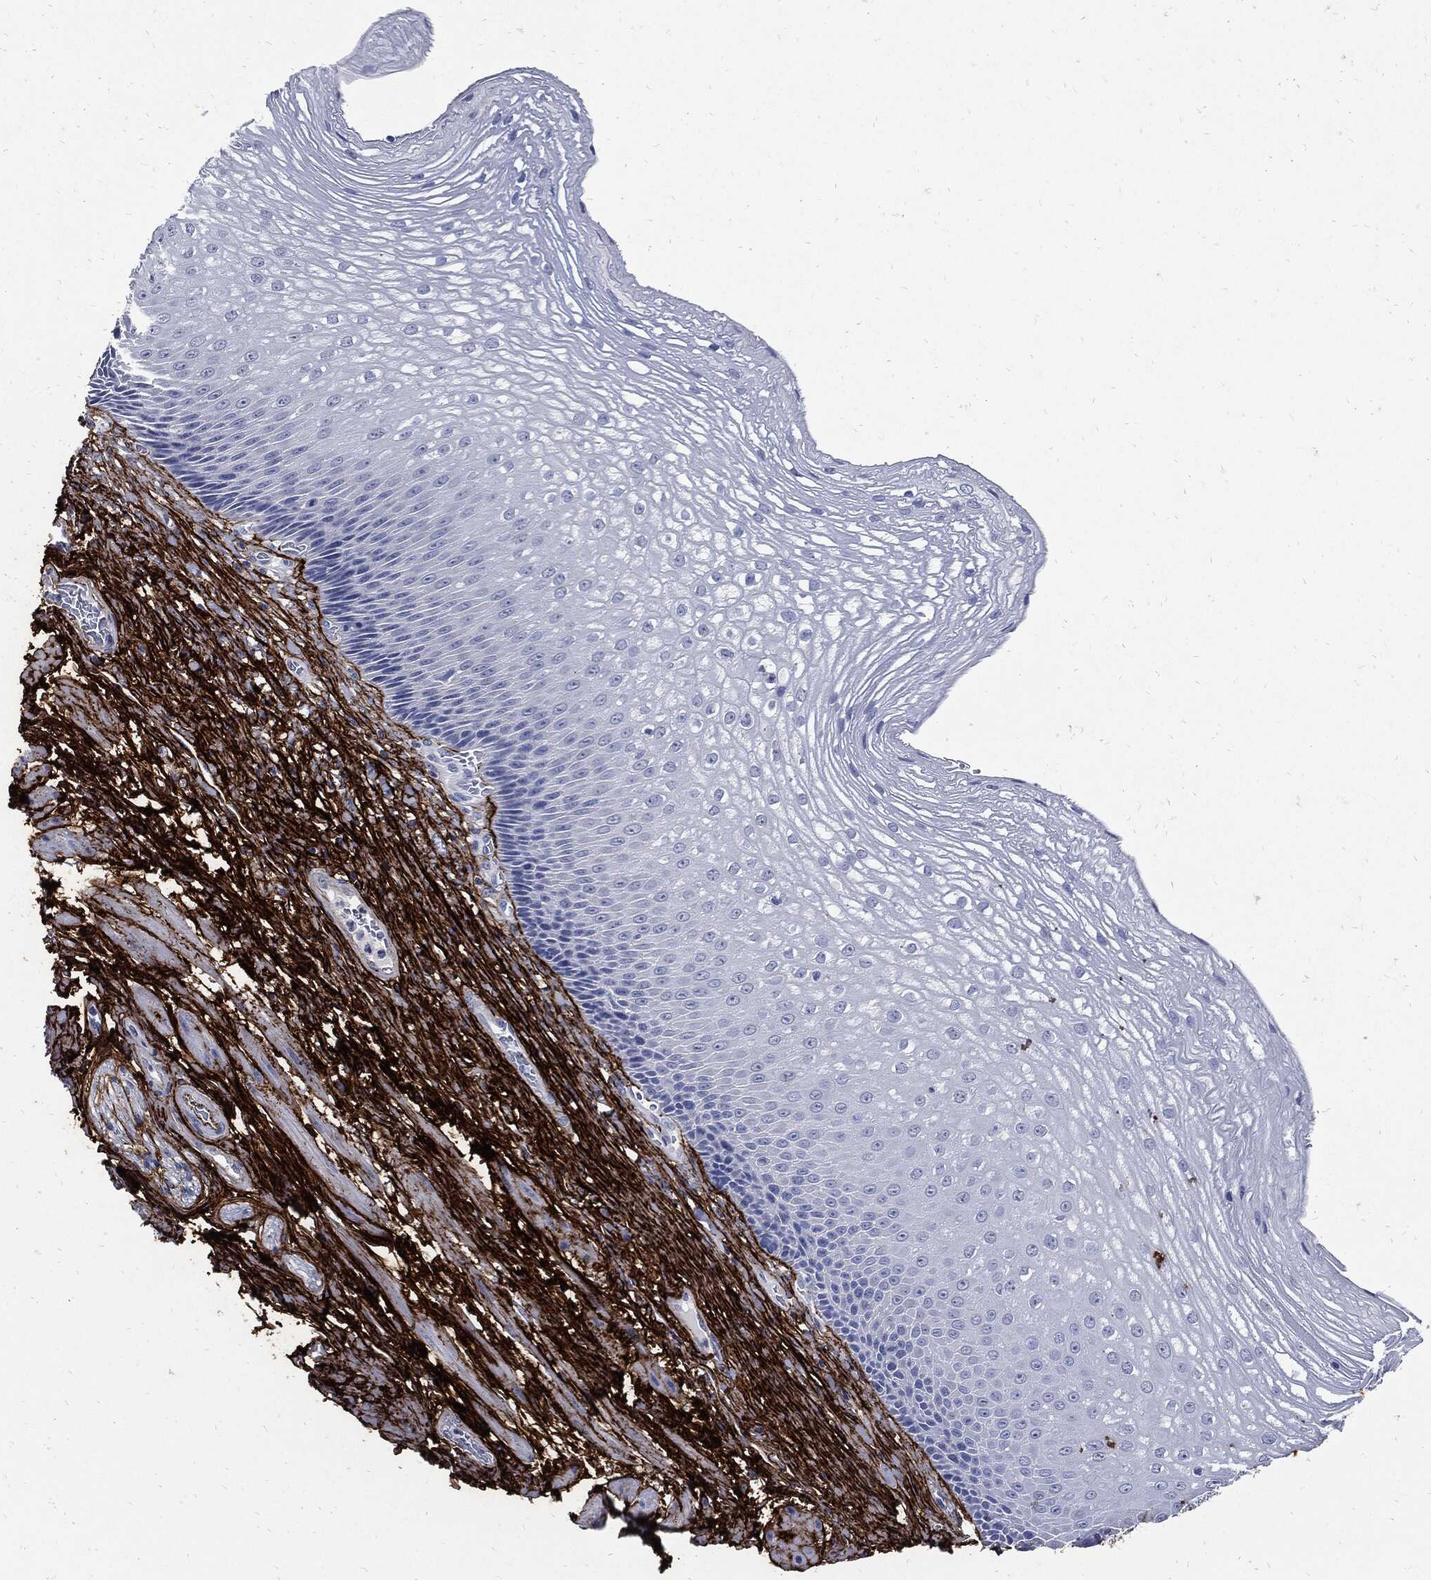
{"staining": {"intensity": "negative", "quantity": "none", "location": "none"}, "tissue": "esophagus", "cell_type": "Squamous epithelial cells", "image_type": "normal", "snomed": [{"axis": "morphology", "description": "Normal tissue, NOS"}, {"axis": "topography", "description": "Esophagus"}], "caption": "DAB immunohistochemical staining of unremarkable human esophagus demonstrates no significant staining in squamous epithelial cells.", "gene": "FBN1", "patient": {"sex": "male", "age": 63}}